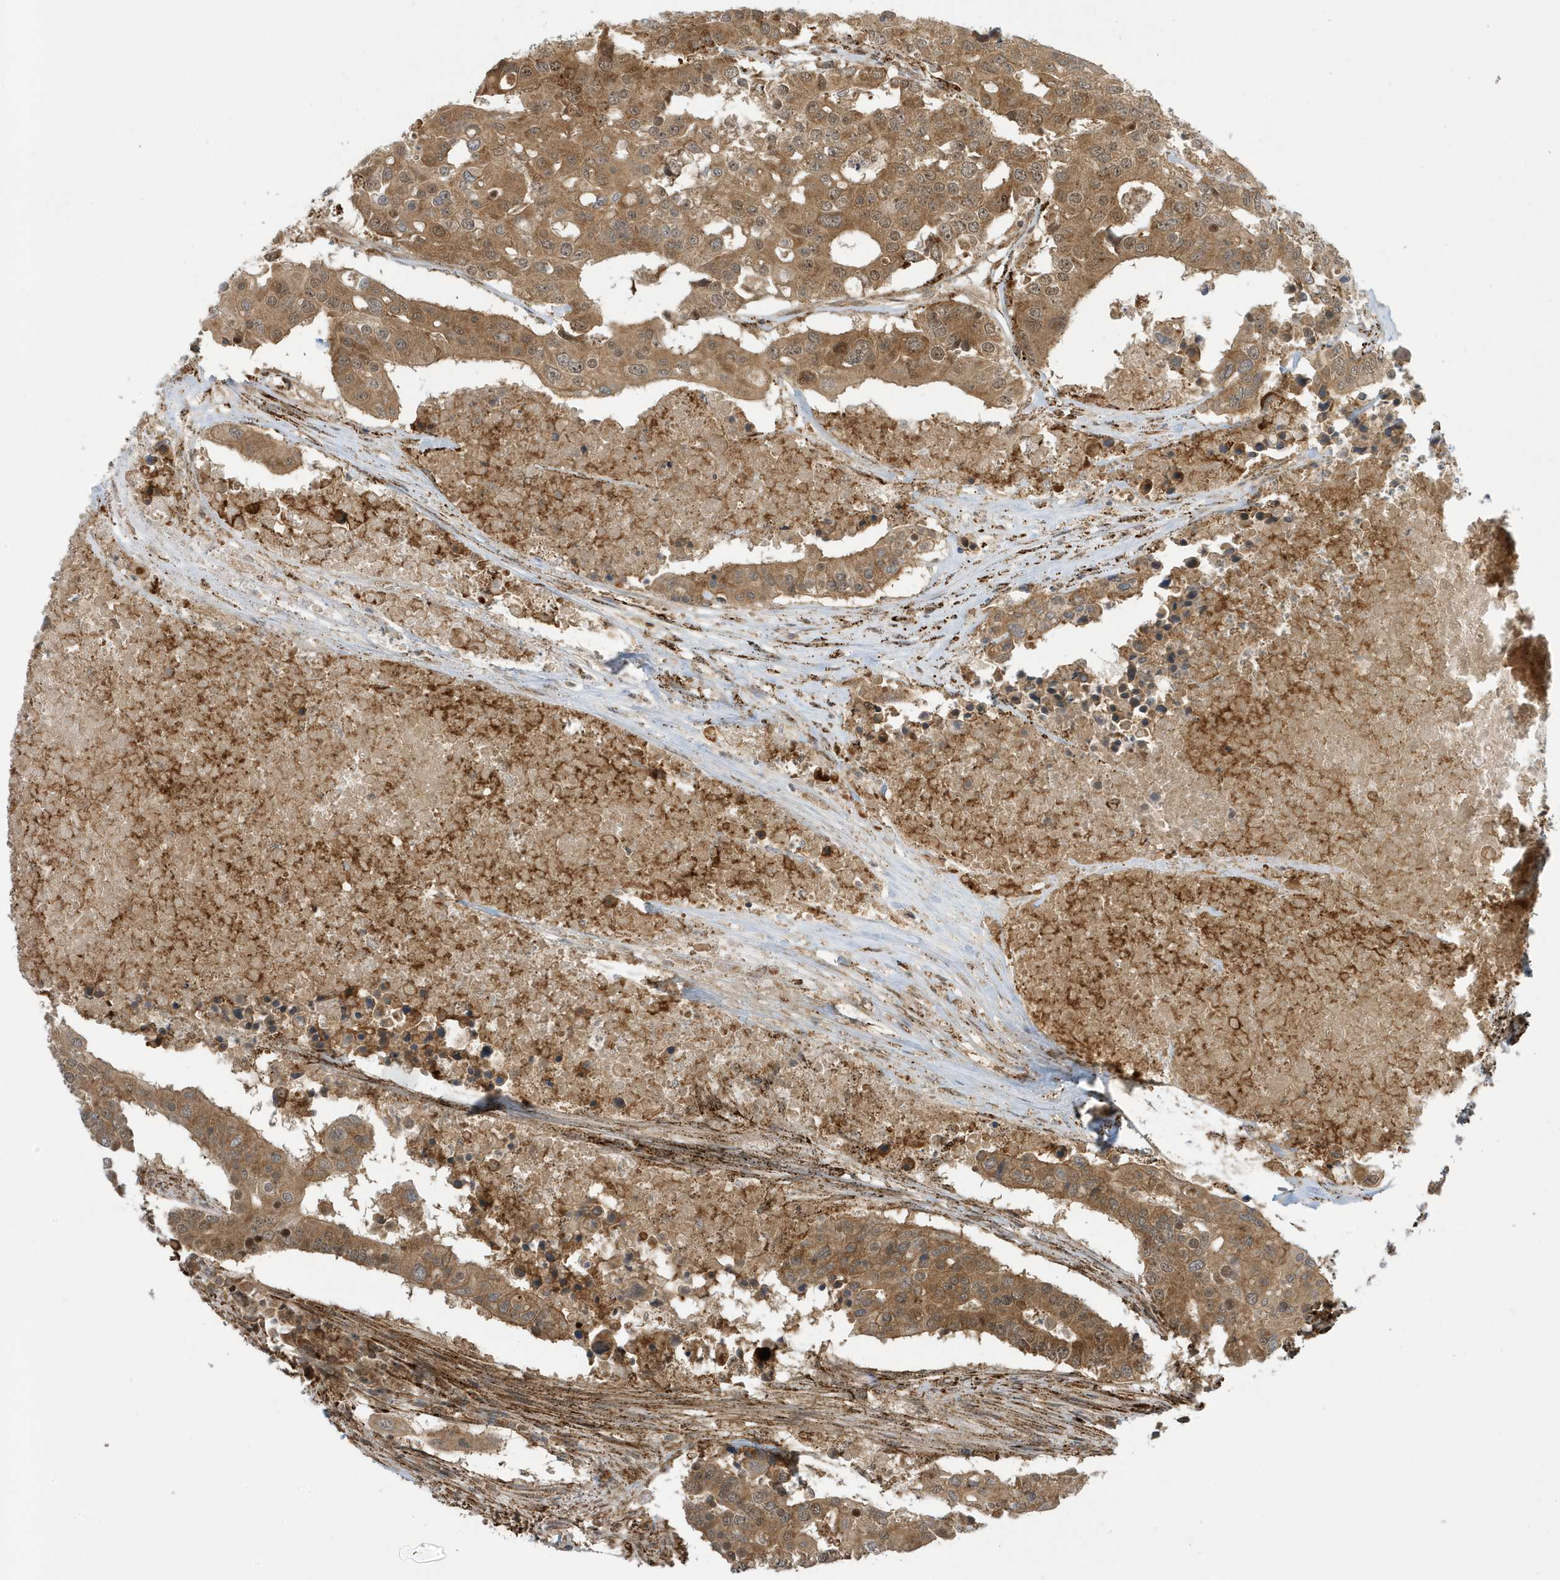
{"staining": {"intensity": "moderate", "quantity": ">75%", "location": "cytoplasmic/membranous,nuclear"}, "tissue": "colorectal cancer", "cell_type": "Tumor cells", "image_type": "cancer", "snomed": [{"axis": "morphology", "description": "Adenocarcinoma, NOS"}, {"axis": "topography", "description": "Colon"}], "caption": "Immunohistochemical staining of human colorectal adenocarcinoma exhibits medium levels of moderate cytoplasmic/membranous and nuclear protein positivity in approximately >75% of tumor cells.", "gene": "DHX36", "patient": {"sex": "male", "age": 77}}